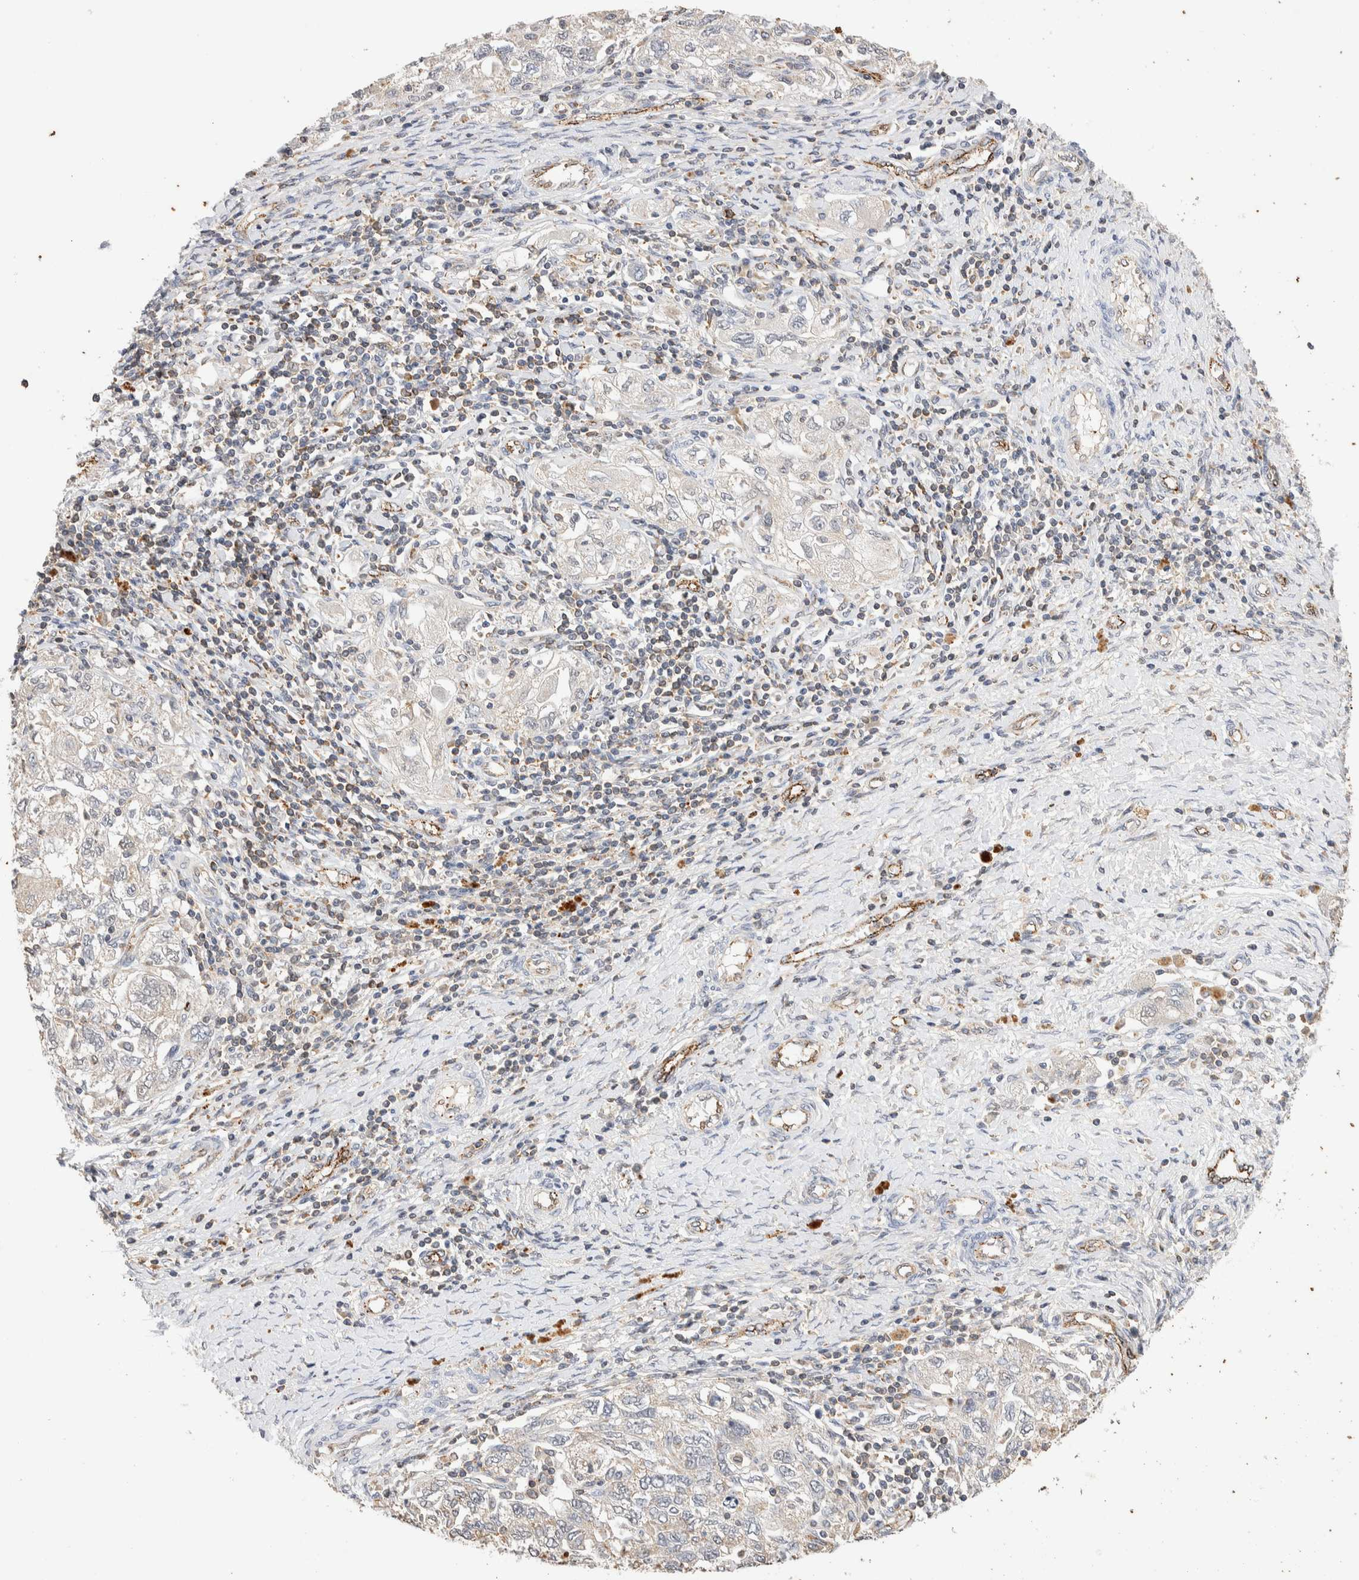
{"staining": {"intensity": "negative", "quantity": "none", "location": "none"}, "tissue": "ovarian cancer", "cell_type": "Tumor cells", "image_type": "cancer", "snomed": [{"axis": "morphology", "description": "Carcinoma, NOS"}, {"axis": "morphology", "description": "Cystadenocarcinoma, serous, NOS"}, {"axis": "topography", "description": "Ovary"}], "caption": "Protein analysis of ovarian cancer displays no significant staining in tumor cells.", "gene": "NSMAF", "patient": {"sex": "female", "age": 69}}